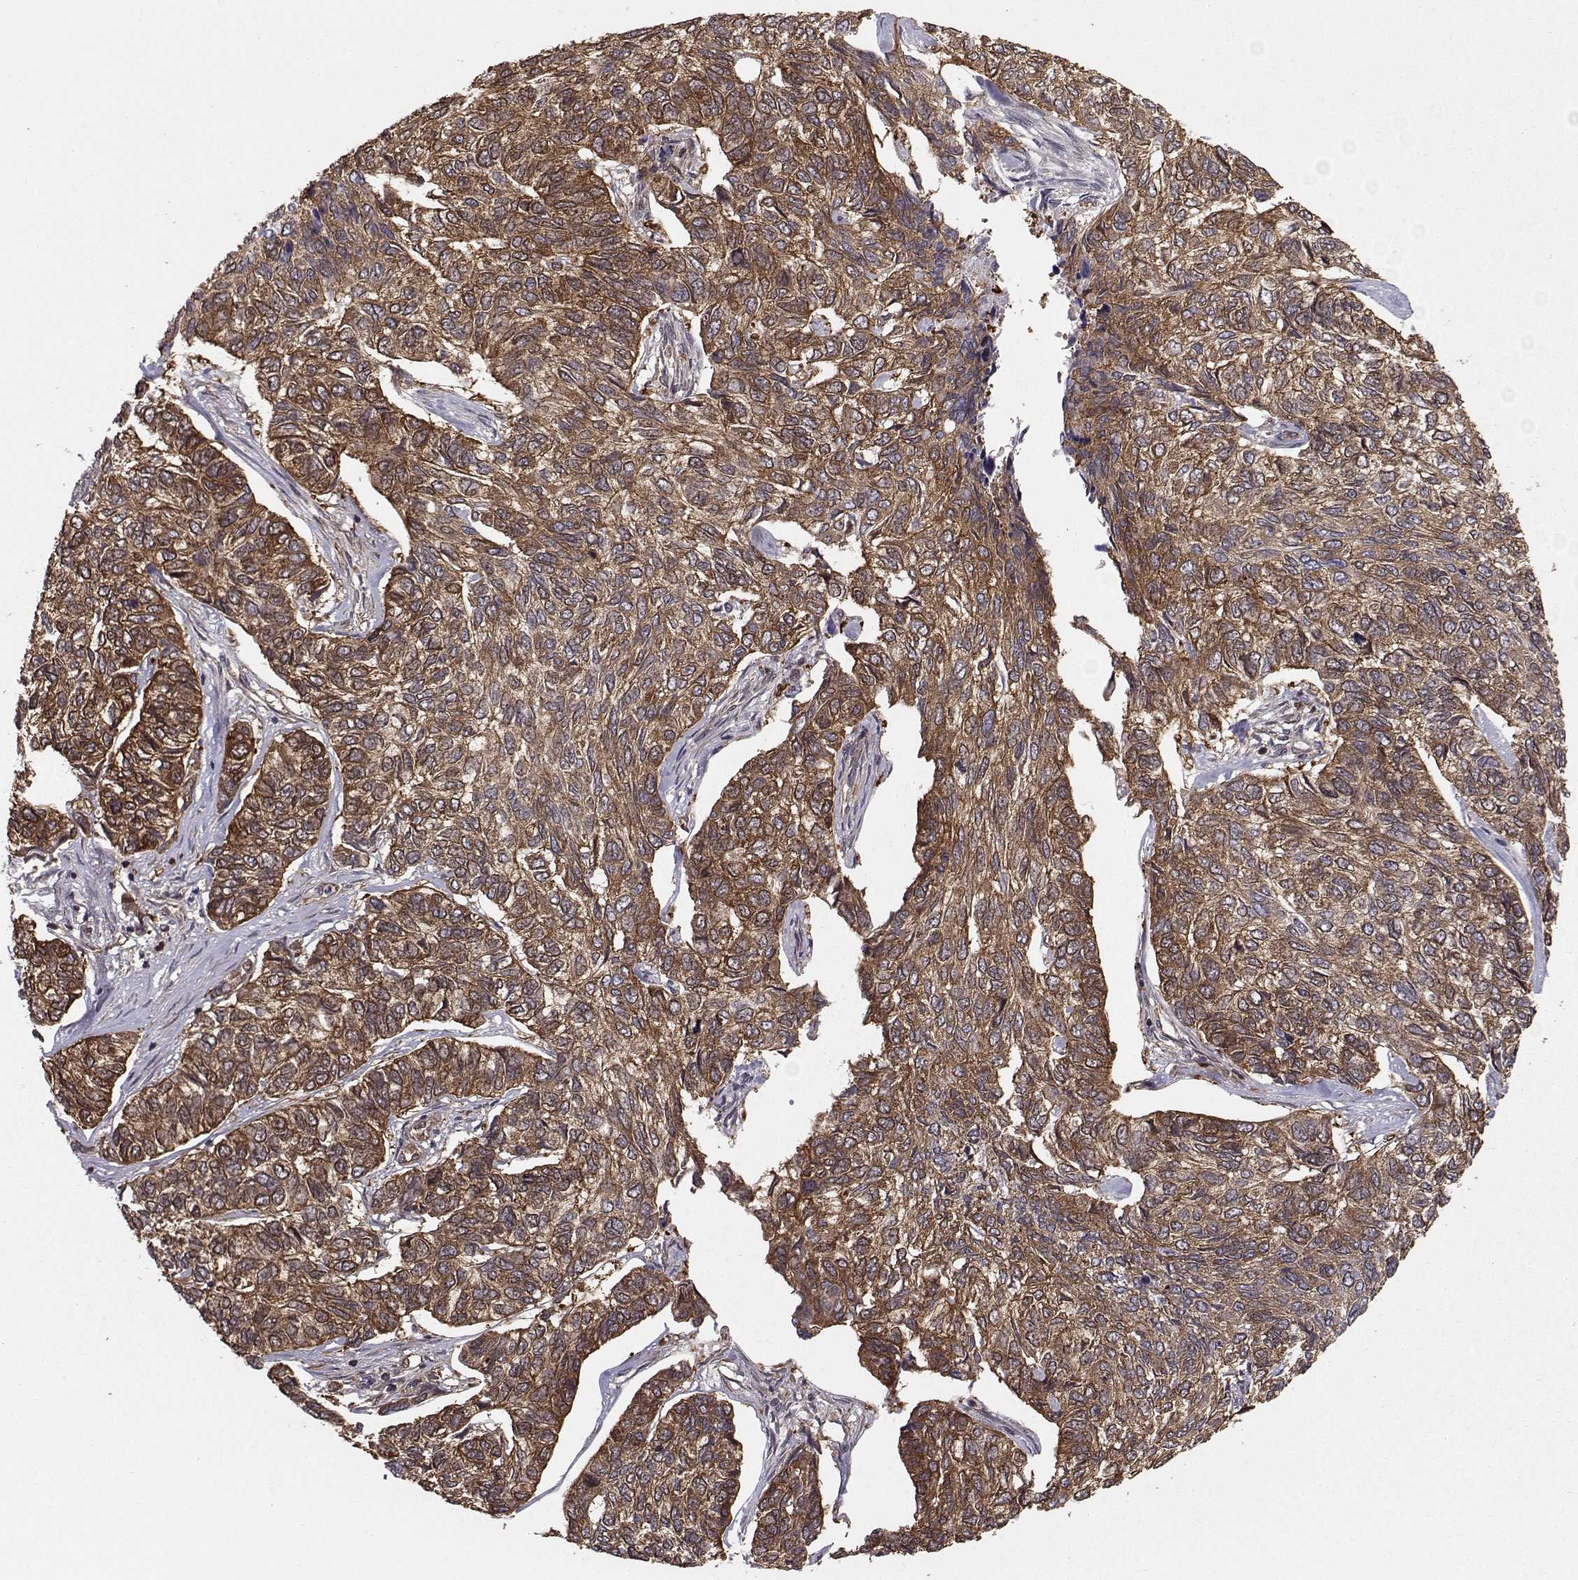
{"staining": {"intensity": "strong", "quantity": "25%-75%", "location": "cytoplasmic/membranous"}, "tissue": "skin cancer", "cell_type": "Tumor cells", "image_type": "cancer", "snomed": [{"axis": "morphology", "description": "Basal cell carcinoma"}, {"axis": "topography", "description": "Skin"}], "caption": "Immunohistochemistry (IHC) of human skin cancer (basal cell carcinoma) shows high levels of strong cytoplasmic/membranous positivity in approximately 25%-75% of tumor cells.", "gene": "HSP90AB1", "patient": {"sex": "female", "age": 65}}